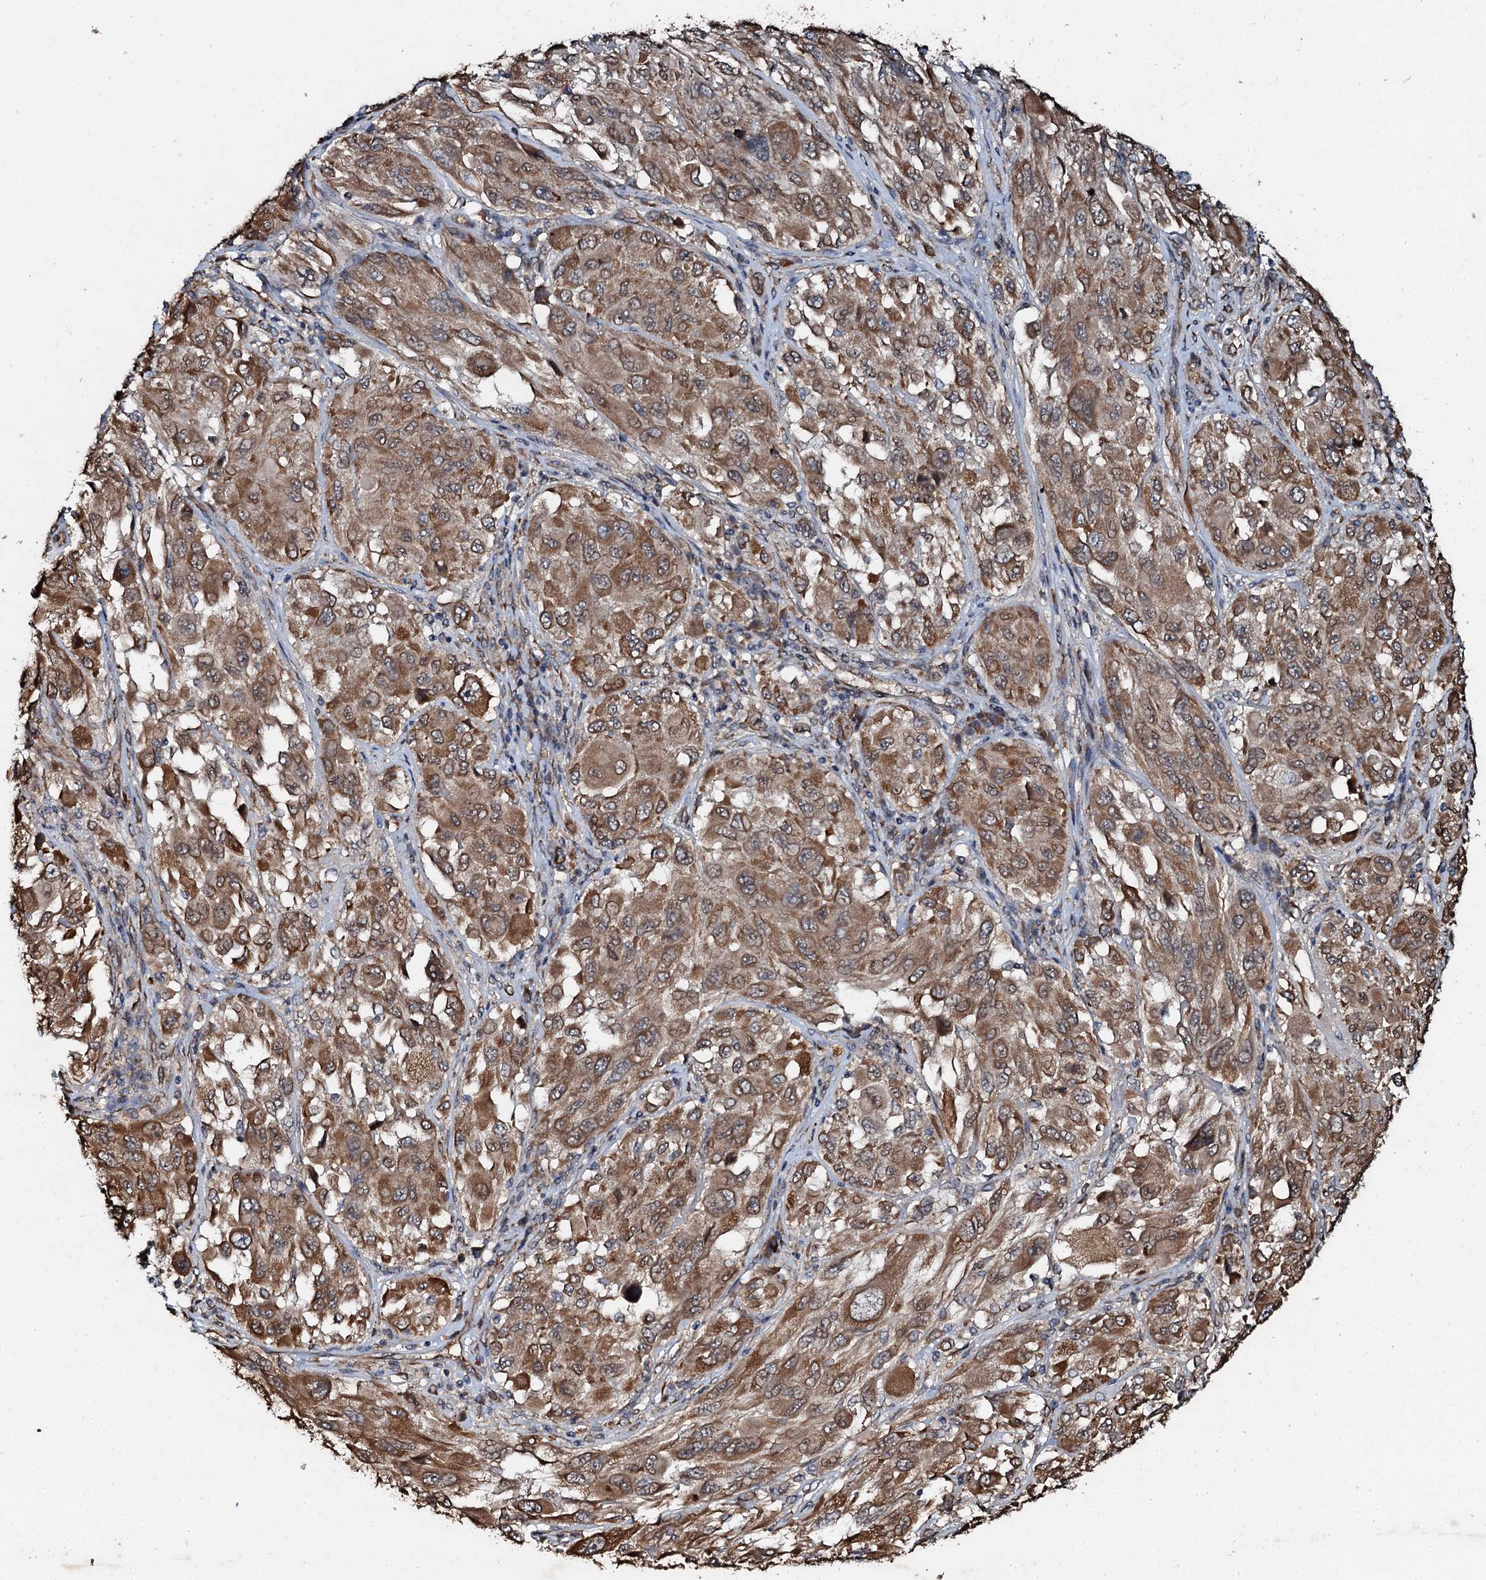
{"staining": {"intensity": "moderate", "quantity": ">75%", "location": "cytoplasmic/membranous"}, "tissue": "melanoma", "cell_type": "Tumor cells", "image_type": "cancer", "snomed": [{"axis": "morphology", "description": "Malignant melanoma, NOS"}, {"axis": "topography", "description": "Skin"}], "caption": "Immunohistochemical staining of melanoma reveals moderate cytoplasmic/membranous protein staining in about >75% of tumor cells.", "gene": "ADAMTS10", "patient": {"sex": "female", "age": 91}}